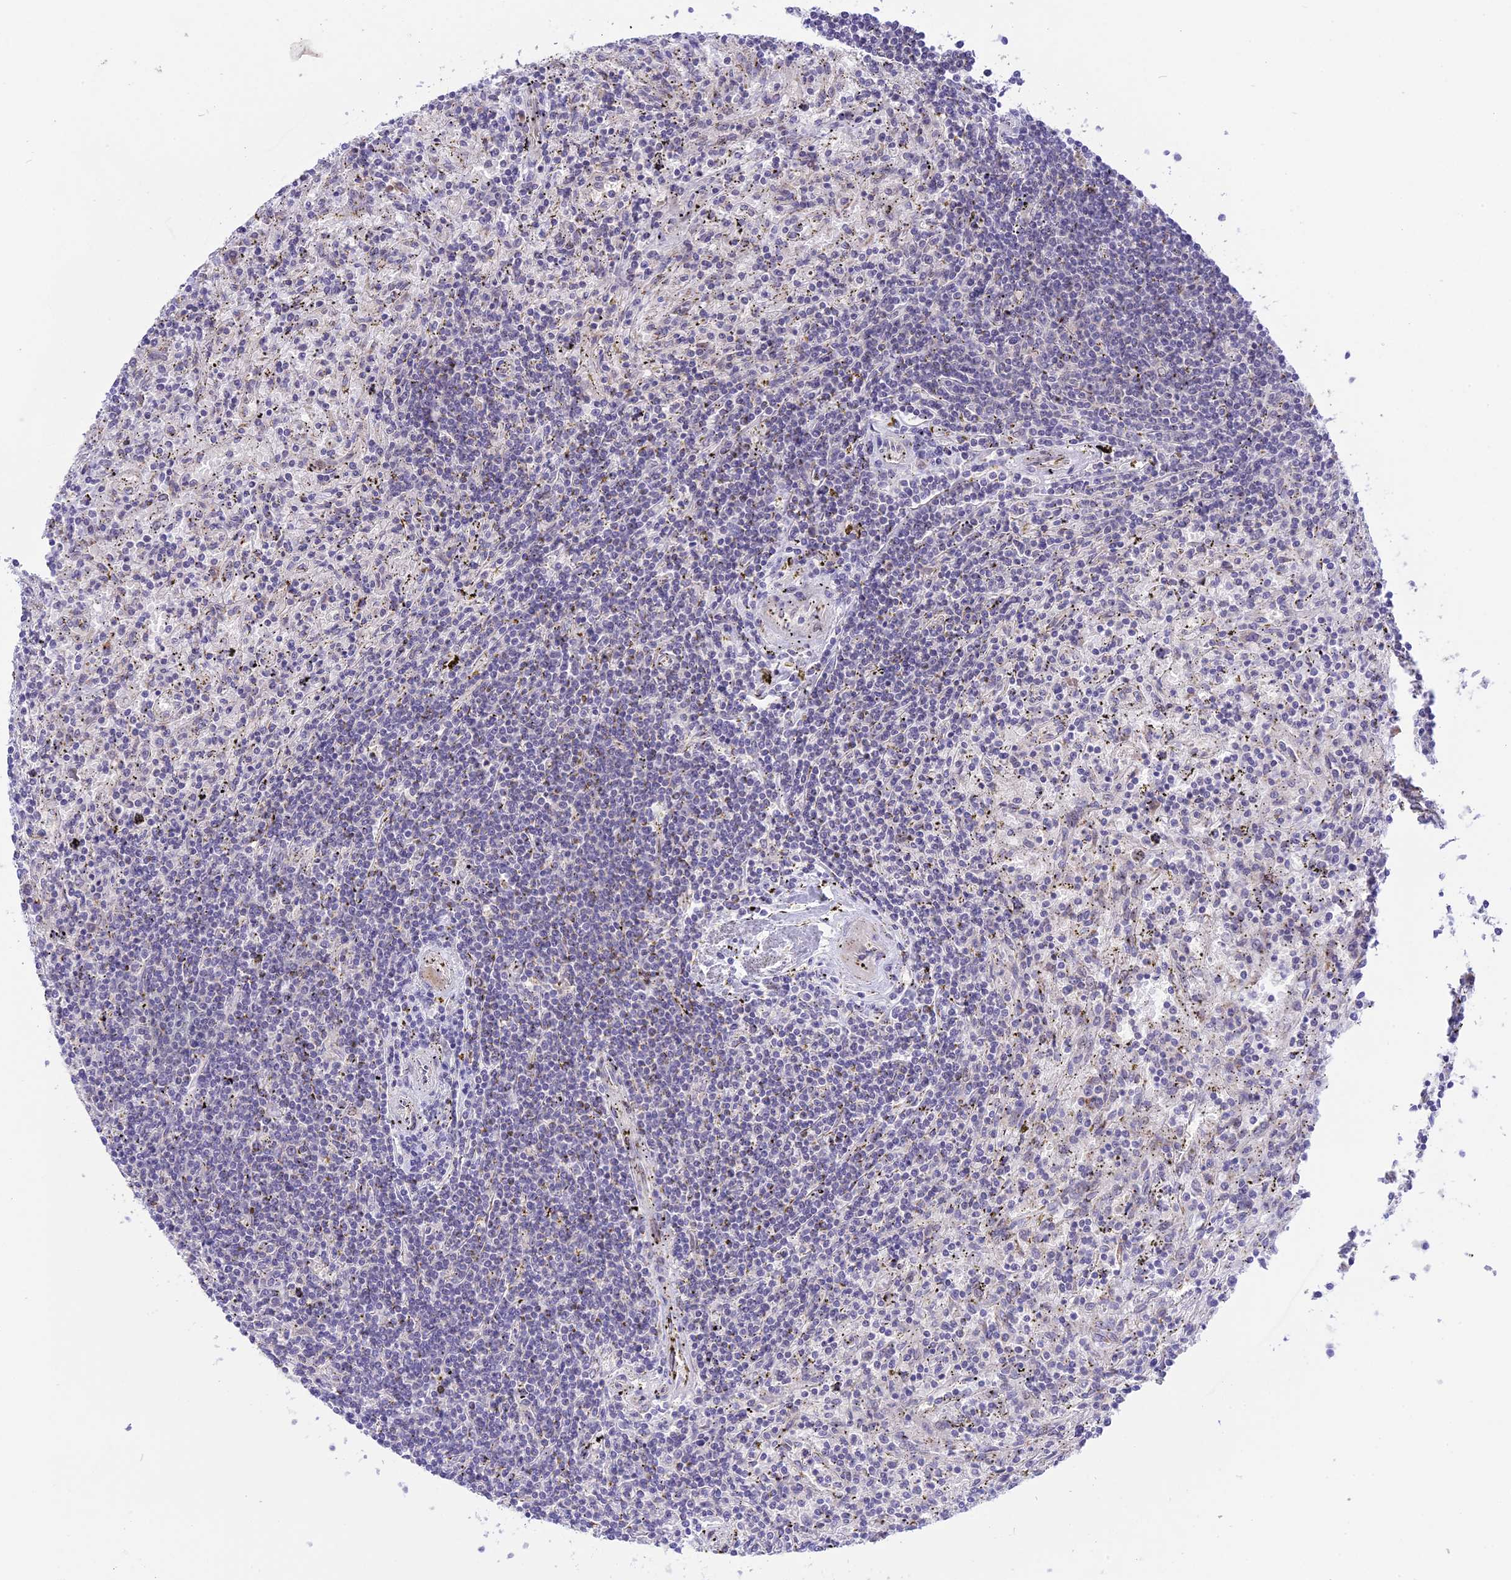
{"staining": {"intensity": "negative", "quantity": "none", "location": "none"}, "tissue": "lymphoma", "cell_type": "Tumor cells", "image_type": "cancer", "snomed": [{"axis": "morphology", "description": "Malignant lymphoma, non-Hodgkin's type, Low grade"}, {"axis": "topography", "description": "Spleen"}], "caption": "High power microscopy histopathology image of an IHC histopathology image of lymphoma, revealing no significant staining in tumor cells.", "gene": "ZNF837", "patient": {"sex": "male", "age": 76}}